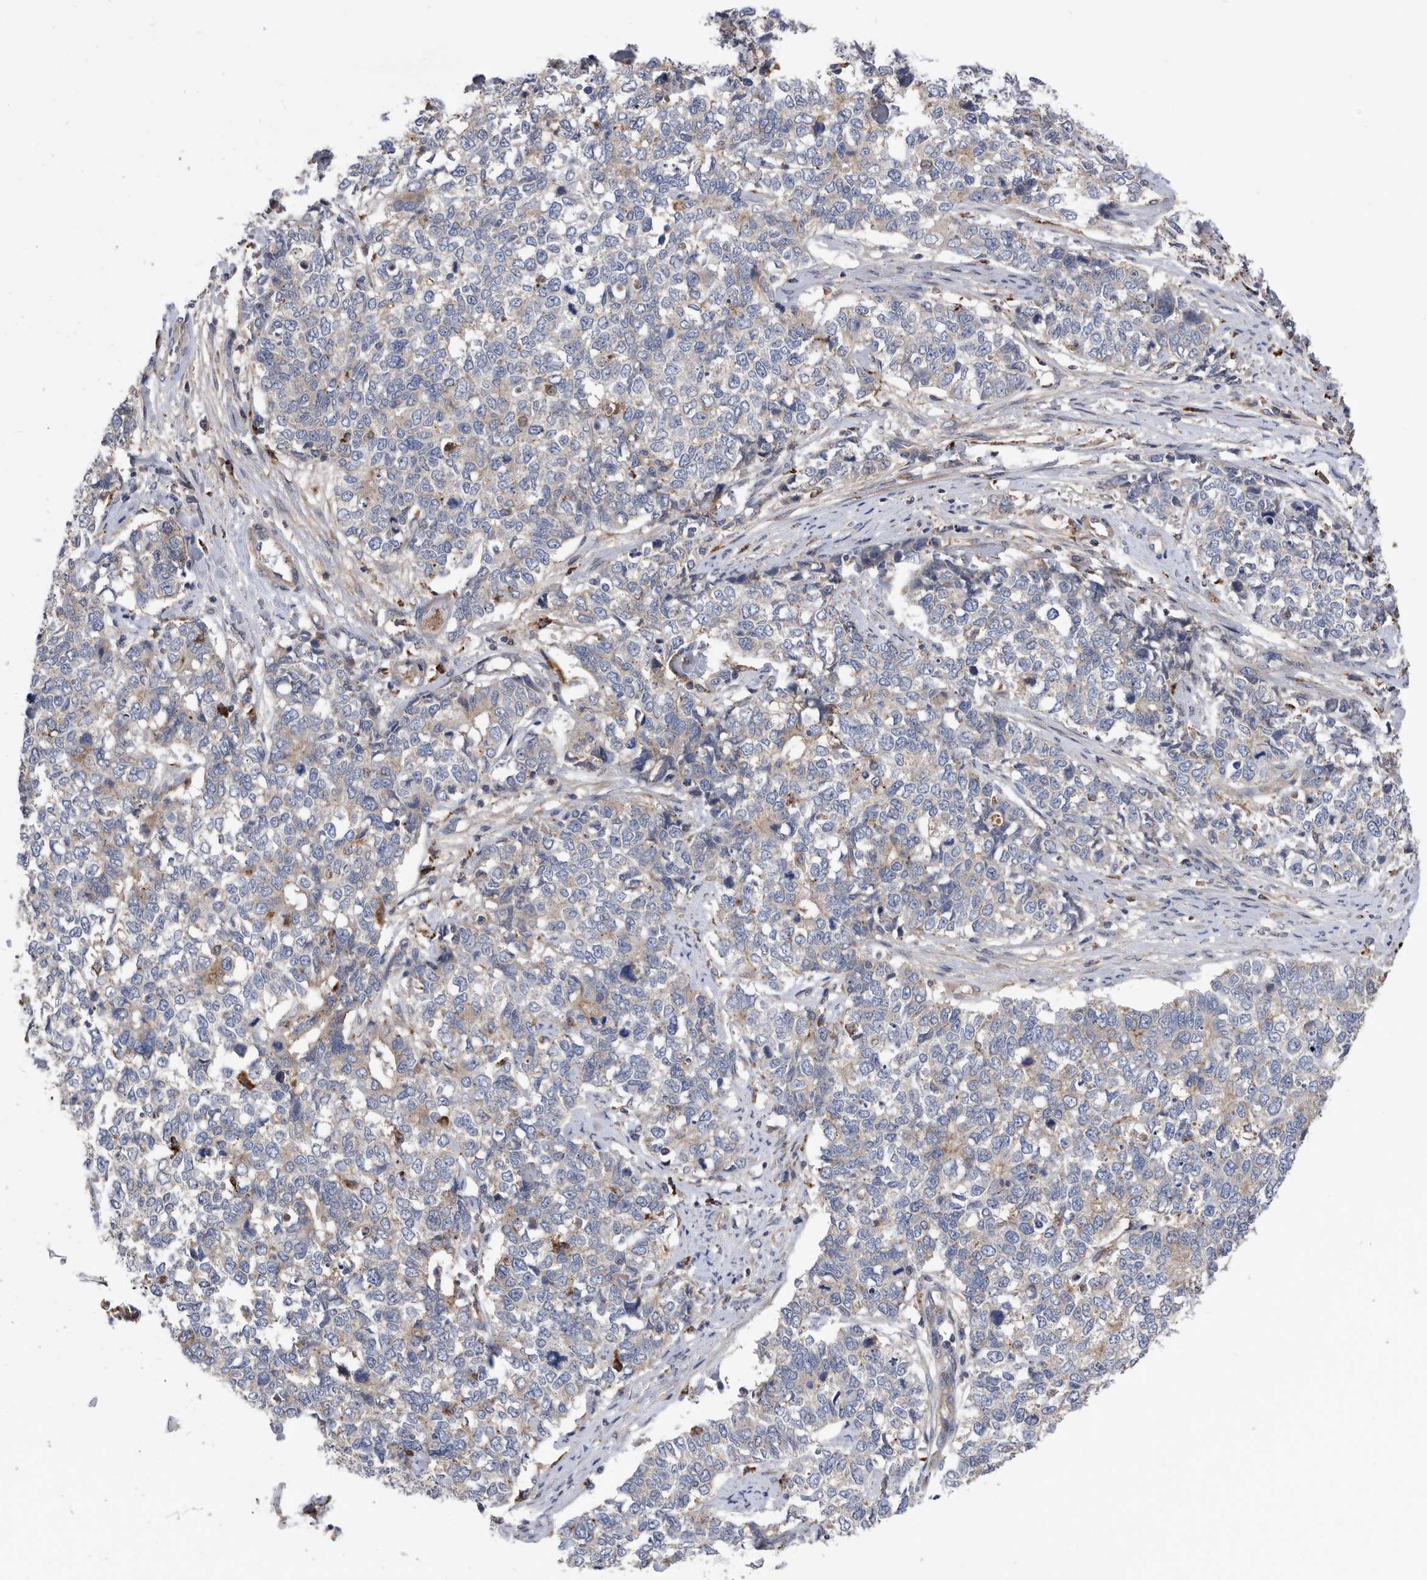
{"staining": {"intensity": "weak", "quantity": "<25%", "location": "cytoplasmic/membranous"}, "tissue": "cervical cancer", "cell_type": "Tumor cells", "image_type": "cancer", "snomed": [{"axis": "morphology", "description": "Squamous cell carcinoma, NOS"}, {"axis": "topography", "description": "Cervix"}], "caption": "This photomicrograph is of cervical cancer (squamous cell carcinoma) stained with IHC to label a protein in brown with the nuclei are counter-stained blue. There is no staining in tumor cells.", "gene": "BAIAP3", "patient": {"sex": "female", "age": 63}}